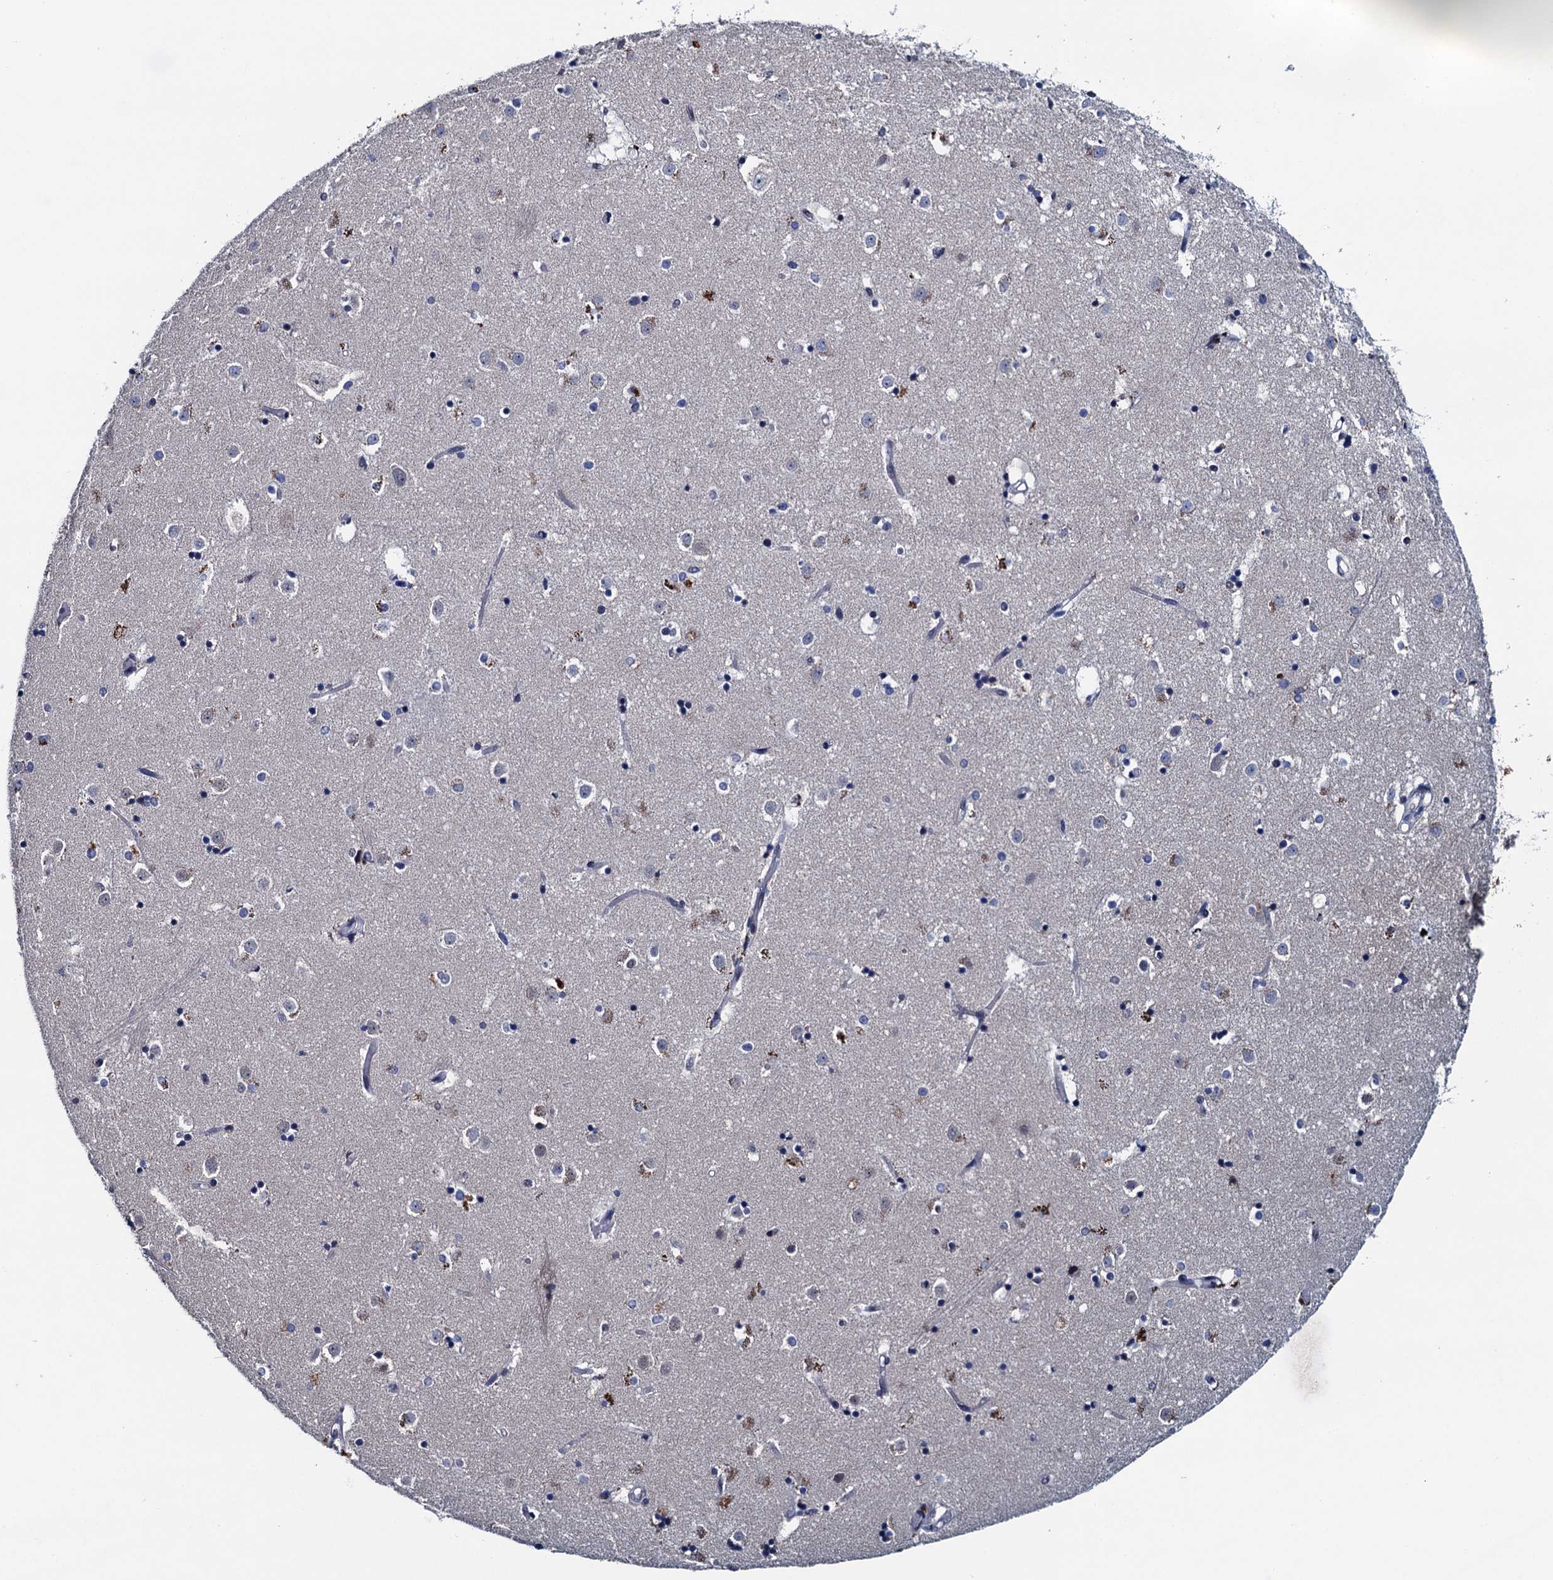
{"staining": {"intensity": "negative", "quantity": "none", "location": "none"}, "tissue": "caudate", "cell_type": "Glial cells", "image_type": "normal", "snomed": [{"axis": "morphology", "description": "Normal tissue, NOS"}, {"axis": "topography", "description": "Lateral ventricle wall"}], "caption": "High magnification brightfield microscopy of normal caudate stained with DAB (3,3'-diaminobenzidine) (brown) and counterstained with hematoxylin (blue): glial cells show no significant expression. (Stains: DAB IHC with hematoxylin counter stain, Microscopy: brightfield microscopy at high magnification).", "gene": "FNBP4", "patient": {"sex": "female", "age": 52}}